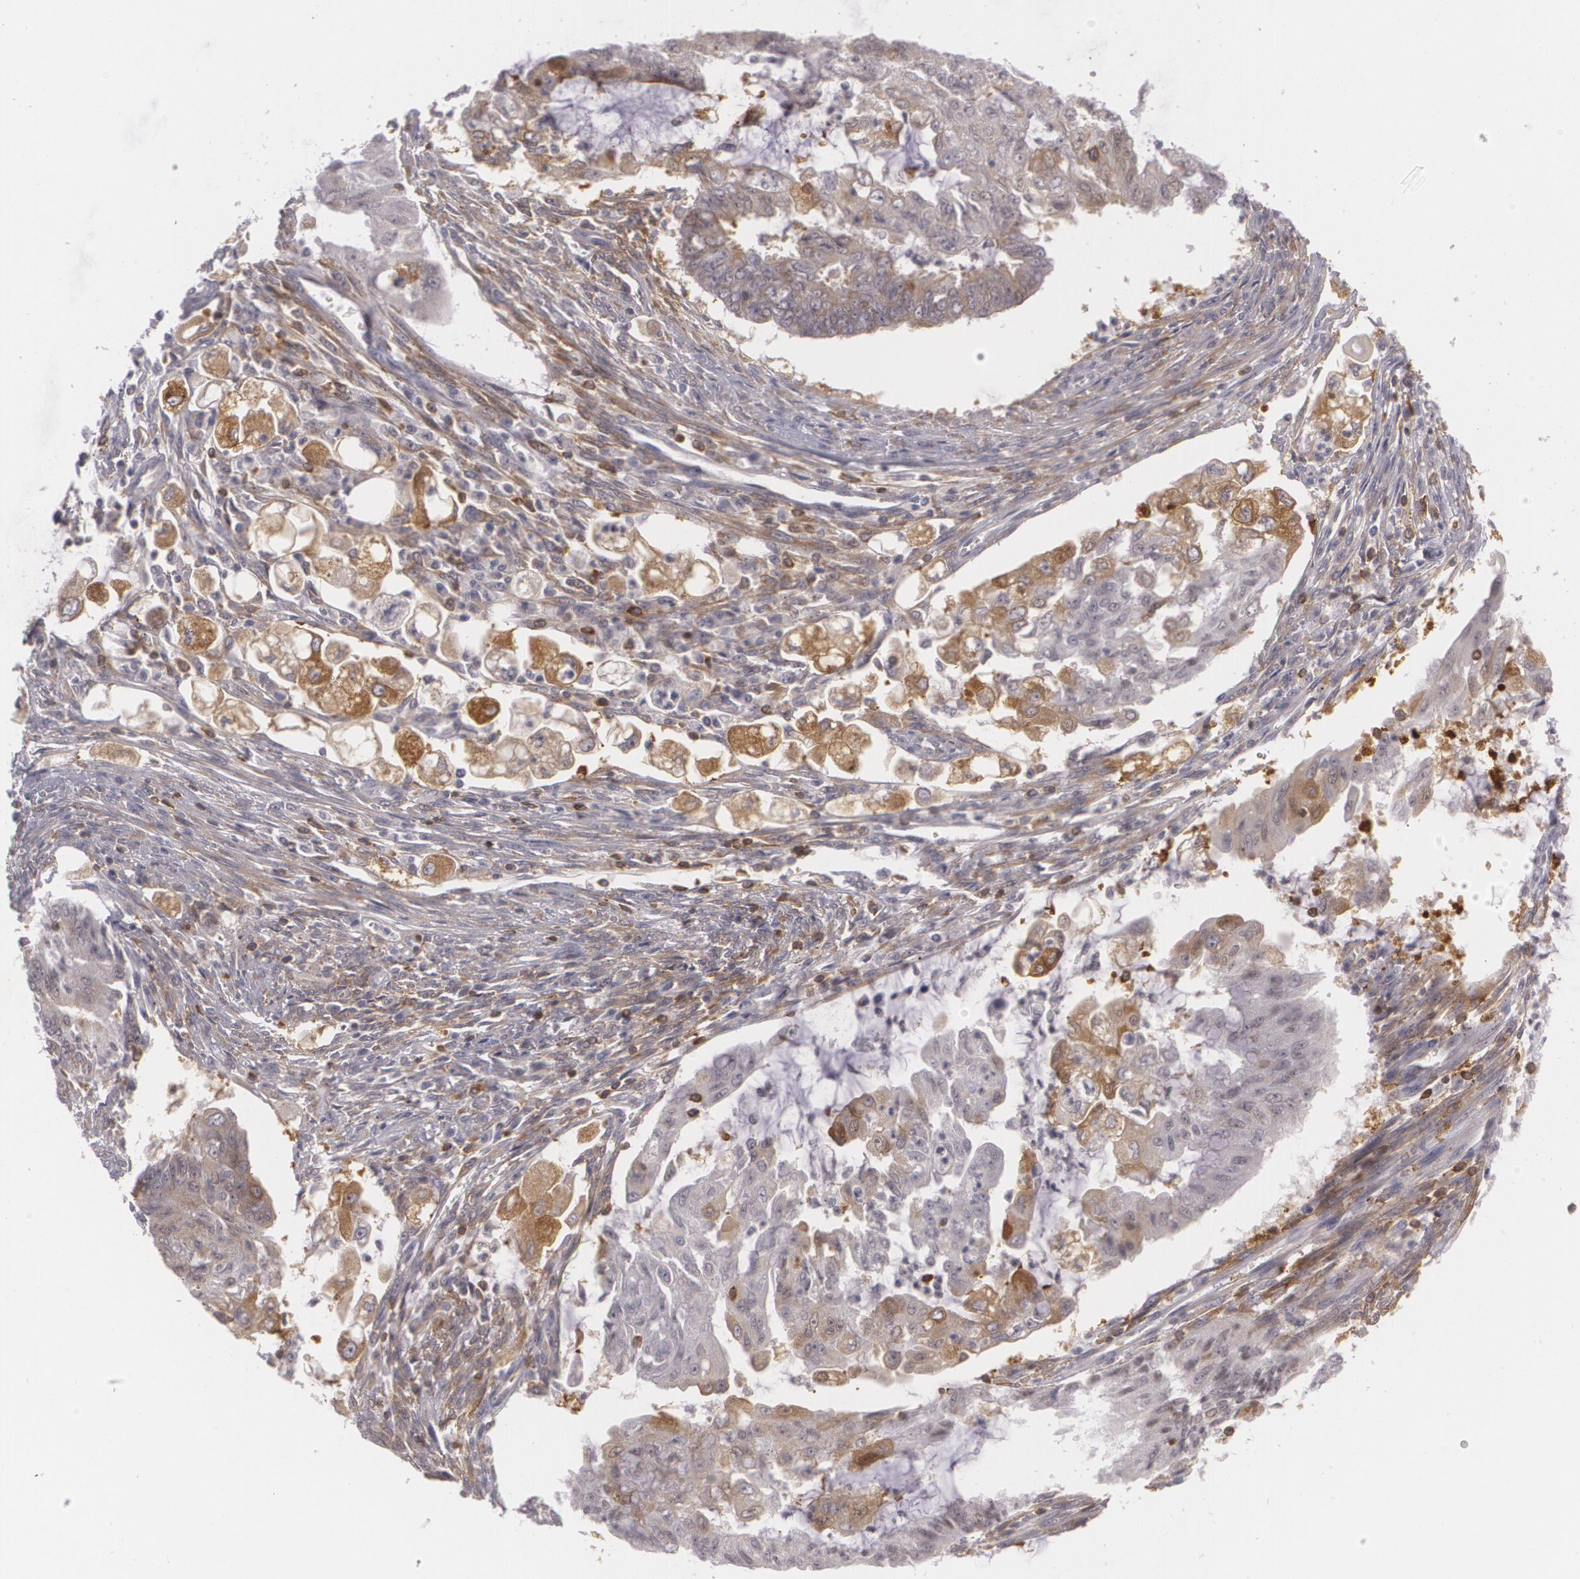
{"staining": {"intensity": "moderate", "quantity": ">75%", "location": "cytoplasmic/membranous"}, "tissue": "endometrial cancer", "cell_type": "Tumor cells", "image_type": "cancer", "snomed": [{"axis": "morphology", "description": "Adenocarcinoma, NOS"}, {"axis": "topography", "description": "Endometrium"}], "caption": "A high-resolution histopathology image shows immunohistochemistry staining of adenocarcinoma (endometrial), which shows moderate cytoplasmic/membranous expression in about >75% of tumor cells.", "gene": "BIN1", "patient": {"sex": "female", "age": 75}}